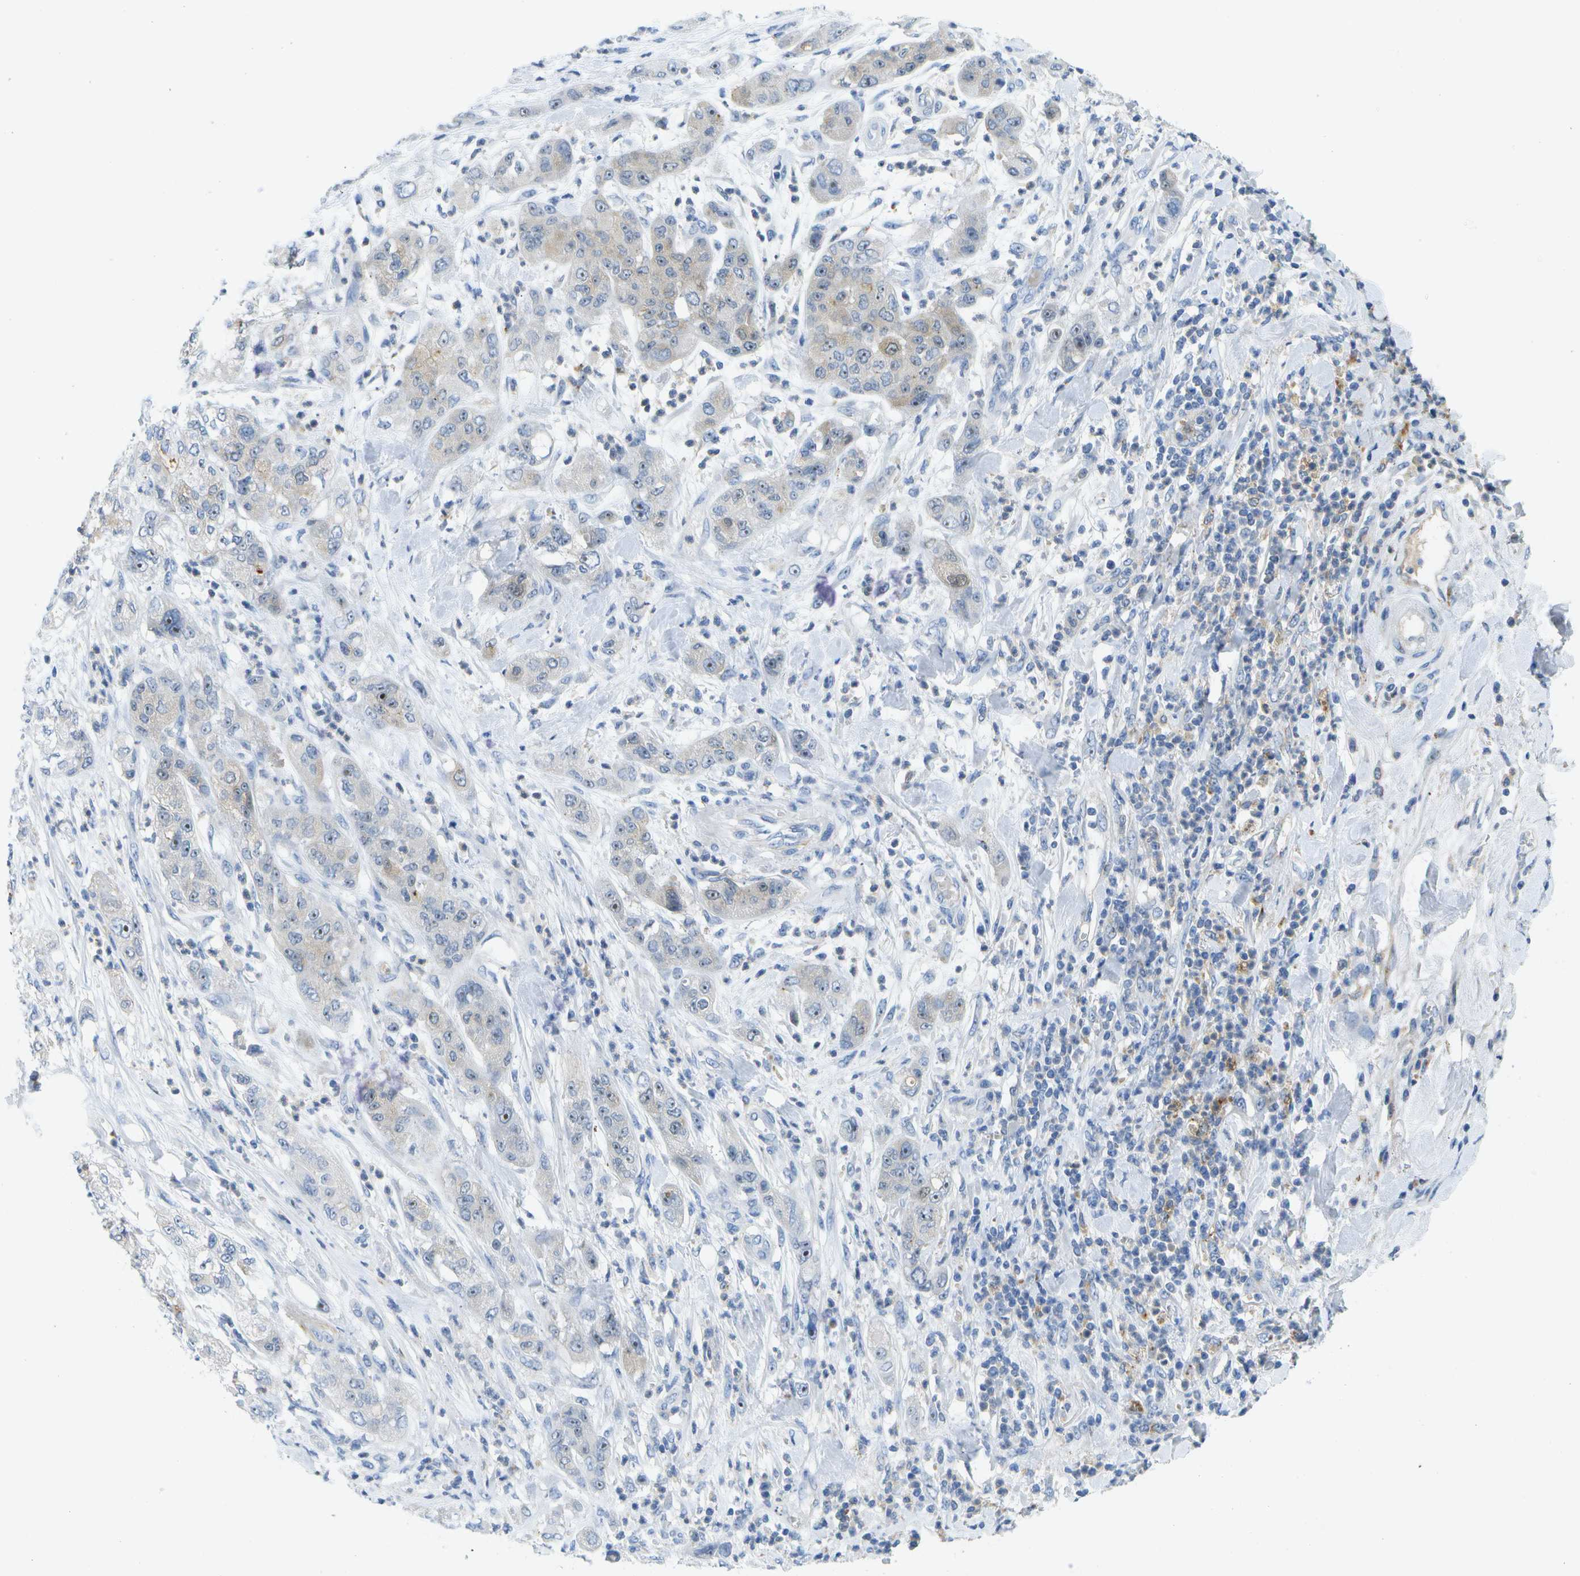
{"staining": {"intensity": "weak", "quantity": "<25%", "location": "cytoplasmic/membranous"}, "tissue": "pancreatic cancer", "cell_type": "Tumor cells", "image_type": "cancer", "snomed": [{"axis": "morphology", "description": "Adenocarcinoma, NOS"}, {"axis": "topography", "description": "Pancreas"}], "caption": "Immunohistochemical staining of human pancreatic cancer demonstrates no significant staining in tumor cells.", "gene": "LIPG", "patient": {"sex": "female", "age": 78}}